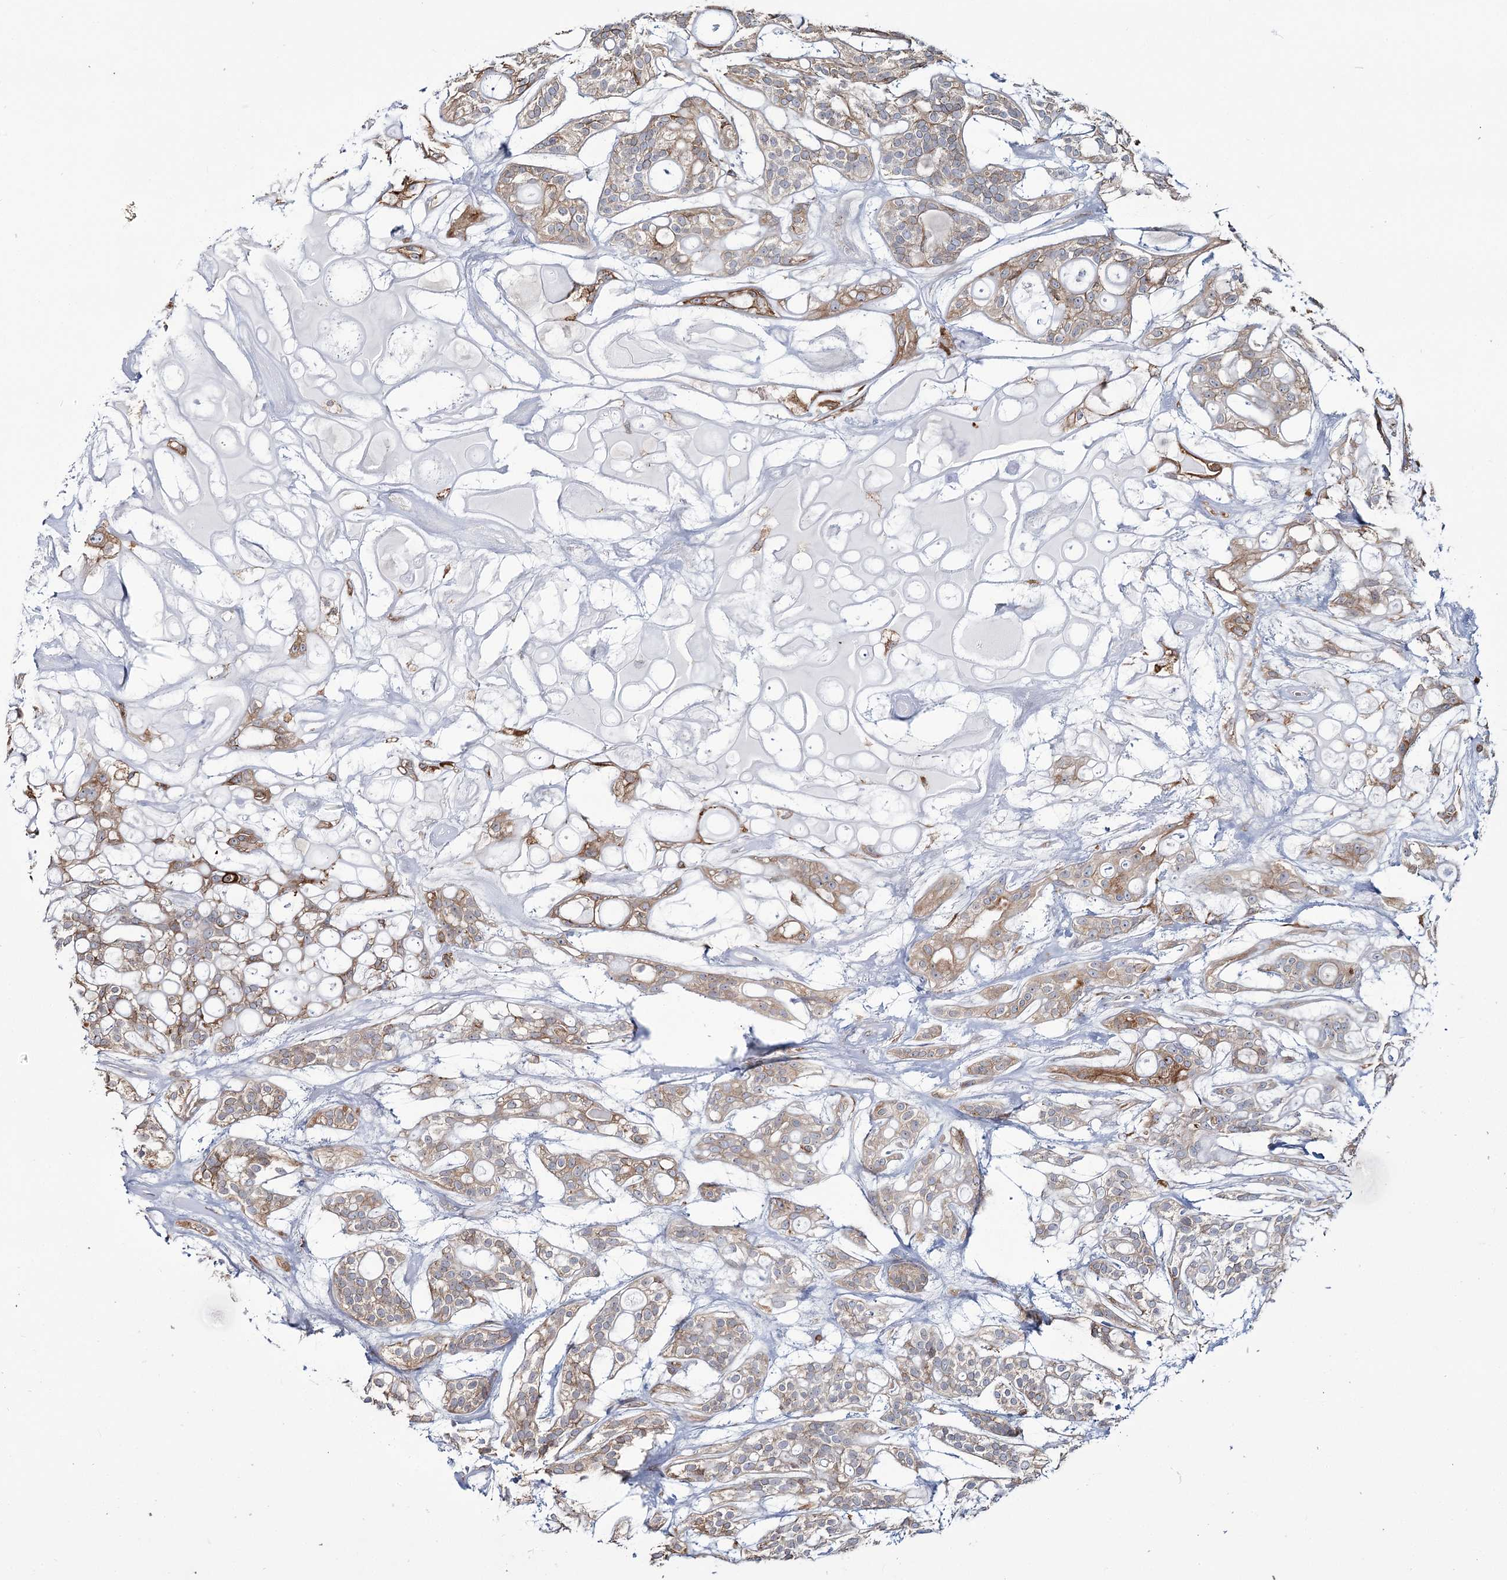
{"staining": {"intensity": "moderate", "quantity": ">75%", "location": "cytoplasmic/membranous"}, "tissue": "head and neck cancer", "cell_type": "Tumor cells", "image_type": "cancer", "snomed": [{"axis": "morphology", "description": "Adenocarcinoma, NOS"}, {"axis": "topography", "description": "Head-Neck"}], "caption": "Head and neck cancer (adenocarcinoma) tissue displays moderate cytoplasmic/membranous positivity in approximately >75% of tumor cells, visualized by immunohistochemistry. The protein is shown in brown color, while the nuclei are stained blue.", "gene": "ZCCHC9", "patient": {"sex": "male", "age": 66}}